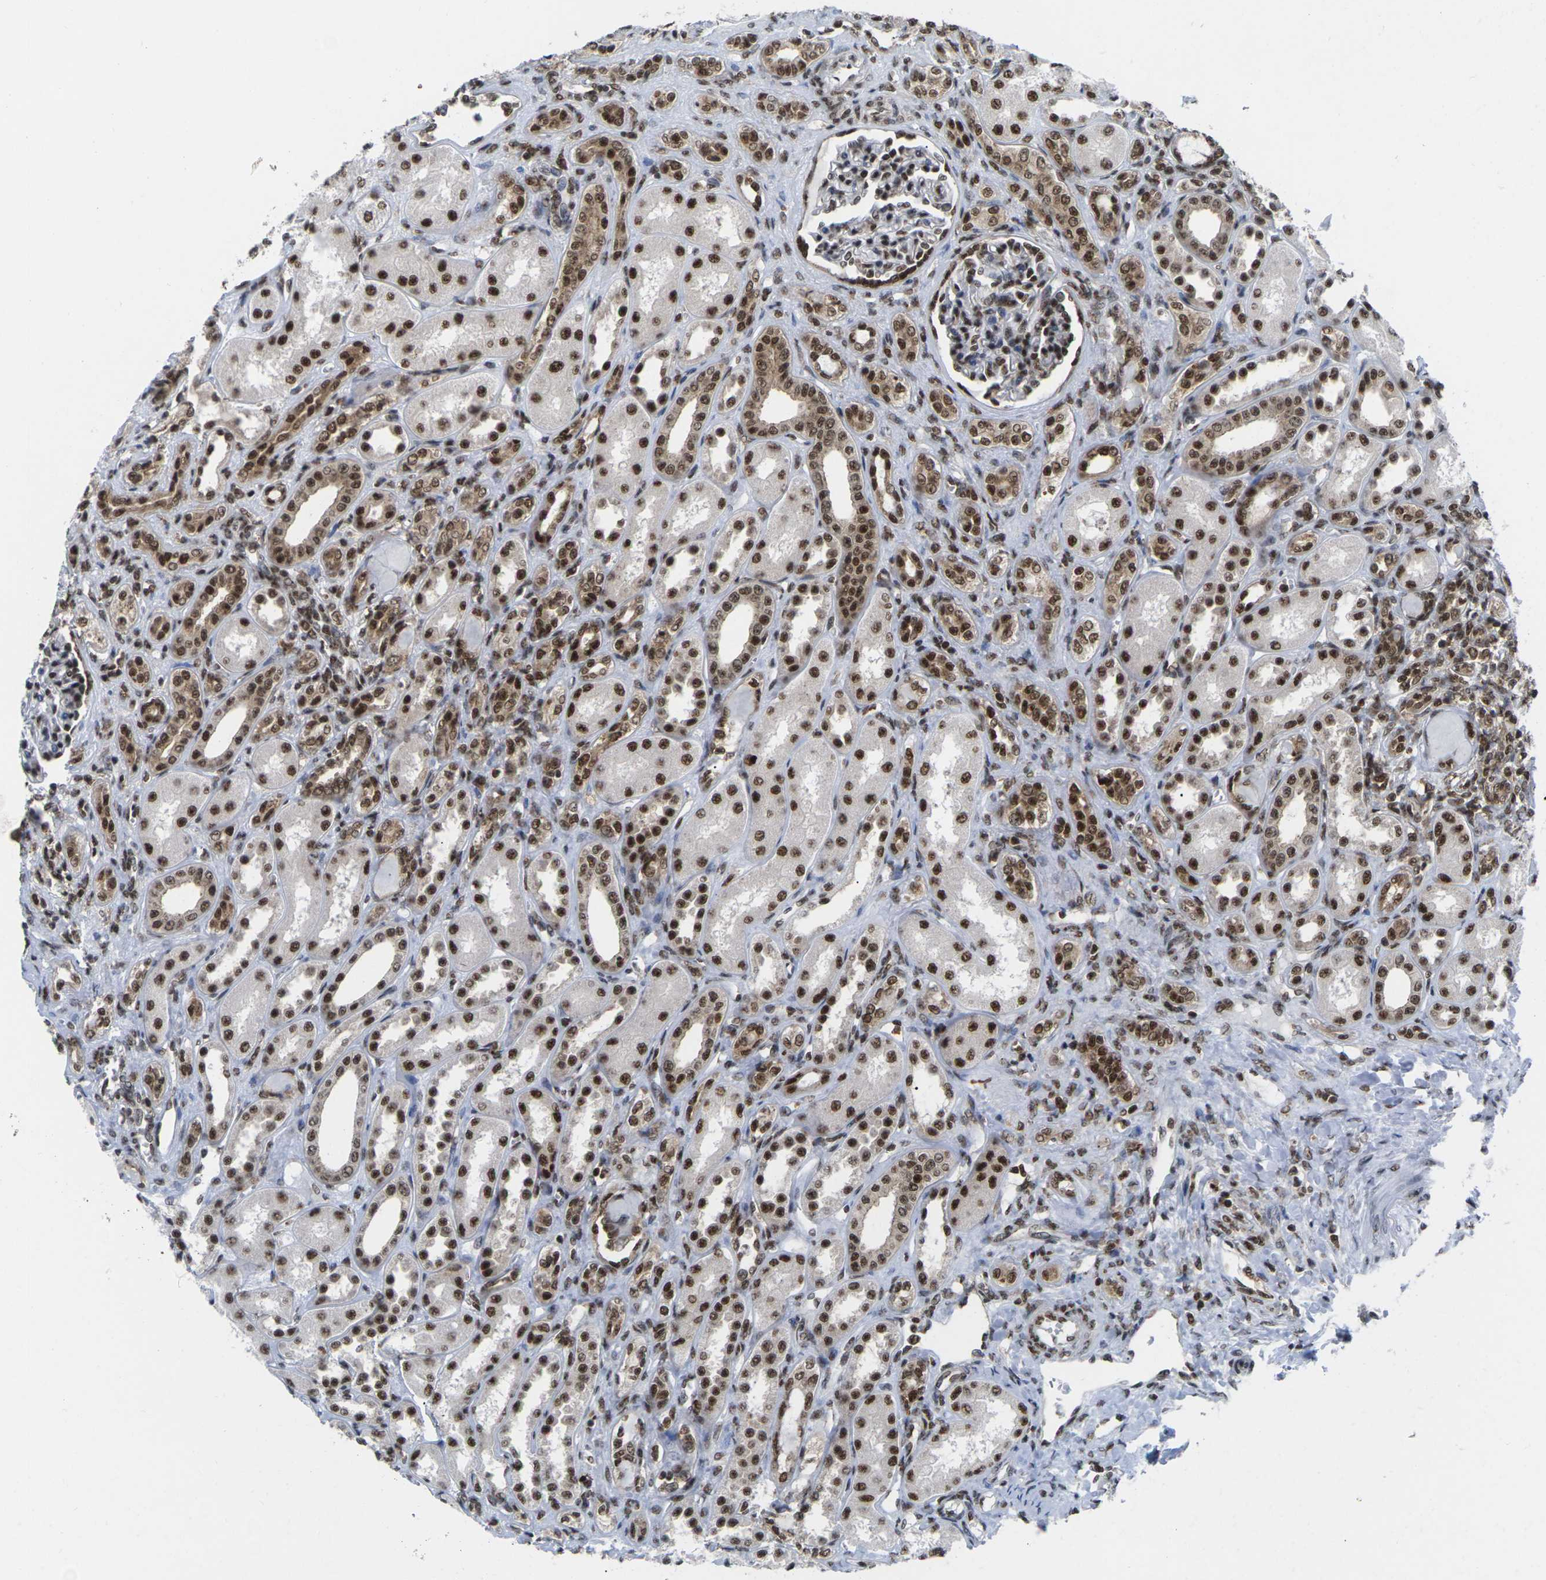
{"staining": {"intensity": "strong", "quantity": "25%-75%", "location": "nuclear"}, "tissue": "kidney", "cell_type": "Cells in glomeruli", "image_type": "normal", "snomed": [{"axis": "morphology", "description": "Normal tissue, NOS"}, {"axis": "topography", "description": "Kidney"}], "caption": "Benign kidney was stained to show a protein in brown. There is high levels of strong nuclear positivity in approximately 25%-75% of cells in glomeruli. Using DAB (3,3'-diaminobenzidine) (brown) and hematoxylin (blue) stains, captured at high magnification using brightfield microscopy.", "gene": "MAGOH", "patient": {"sex": "male", "age": 7}}